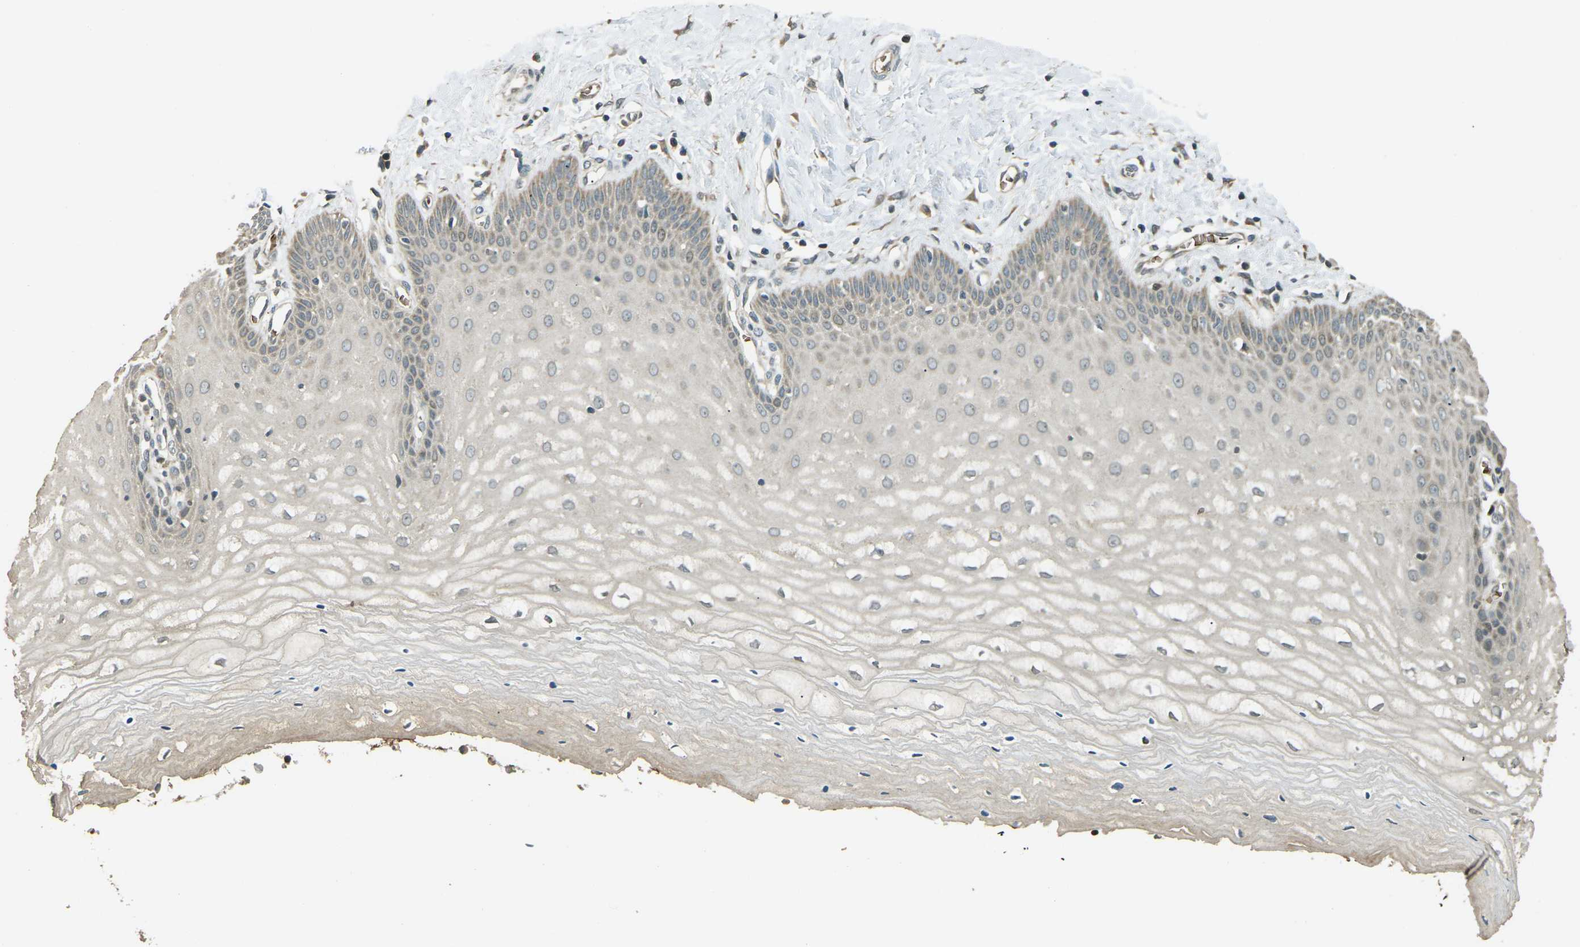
{"staining": {"intensity": "weak", "quantity": ">75%", "location": "cytoplasmic/membranous"}, "tissue": "cervix", "cell_type": "Glandular cells", "image_type": "normal", "snomed": [{"axis": "morphology", "description": "Normal tissue, NOS"}, {"axis": "topography", "description": "Cervix"}], "caption": "Immunohistochemistry (IHC) micrograph of unremarkable human cervix stained for a protein (brown), which displays low levels of weak cytoplasmic/membranous expression in approximately >75% of glandular cells.", "gene": "TOR1A", "patient": {"sex": "female", "age": 55}}